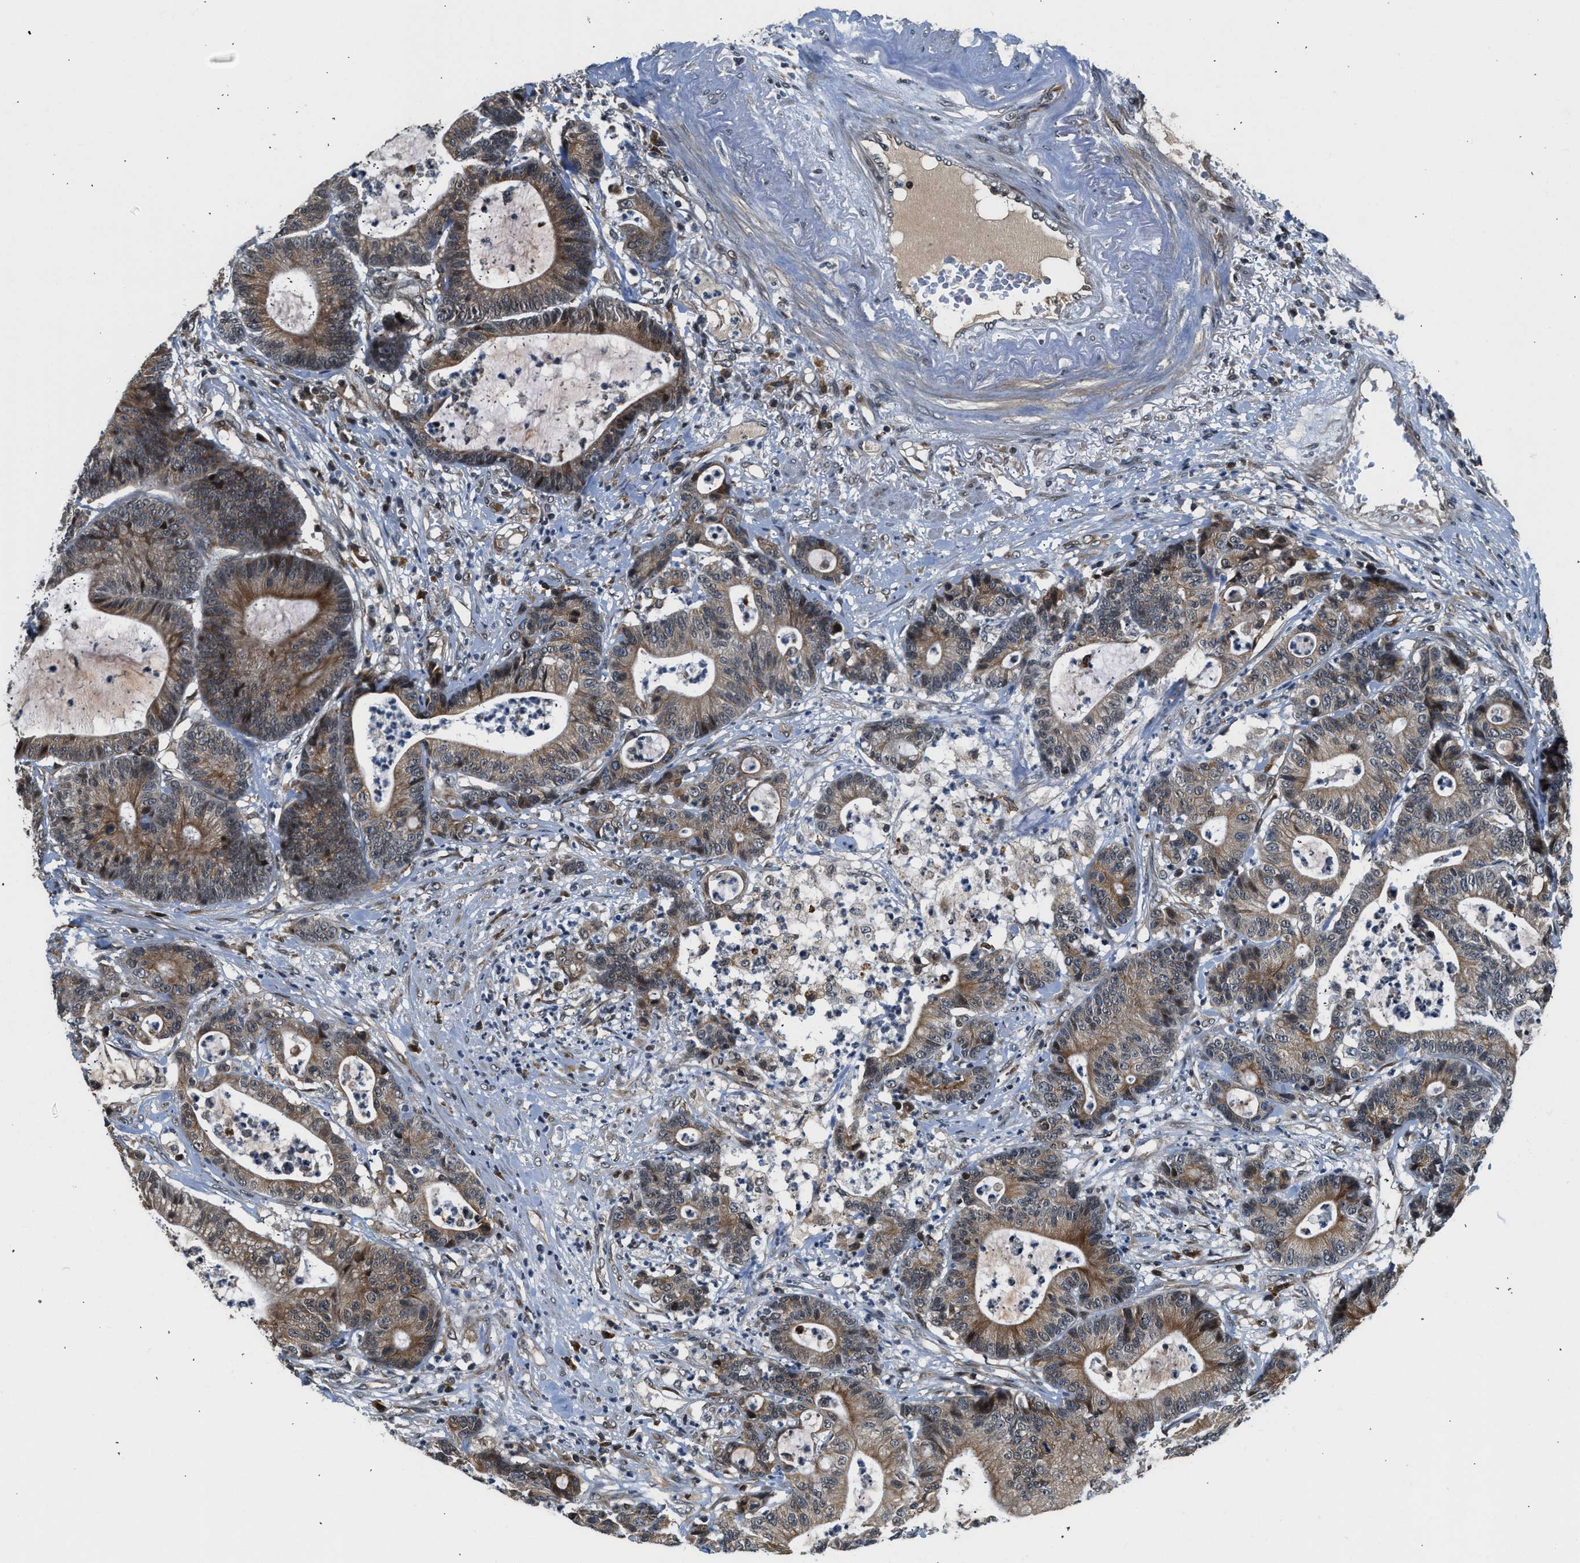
{"staining": {"intensity": "moderate", "quantity": "25%-75%", "location": "cytoplasmic/membranous"}, "tissue": "colorectal cancer", "cell_type": "Tumor cells", "image_type": "cancer", "snomed": [{"axis": "morphology", "description": "Adenocarcinoma, NOS"}, {"axis": "topography", "description": "Colon"}], "caption": "Moderate cytoplasmic/membranous staining is identified in about 25%-75% of tumor cells in colorectal cancer (adenocarcinoma).", "gene": "RETREG3", "patient": {"sex": "female", "age": 84}}